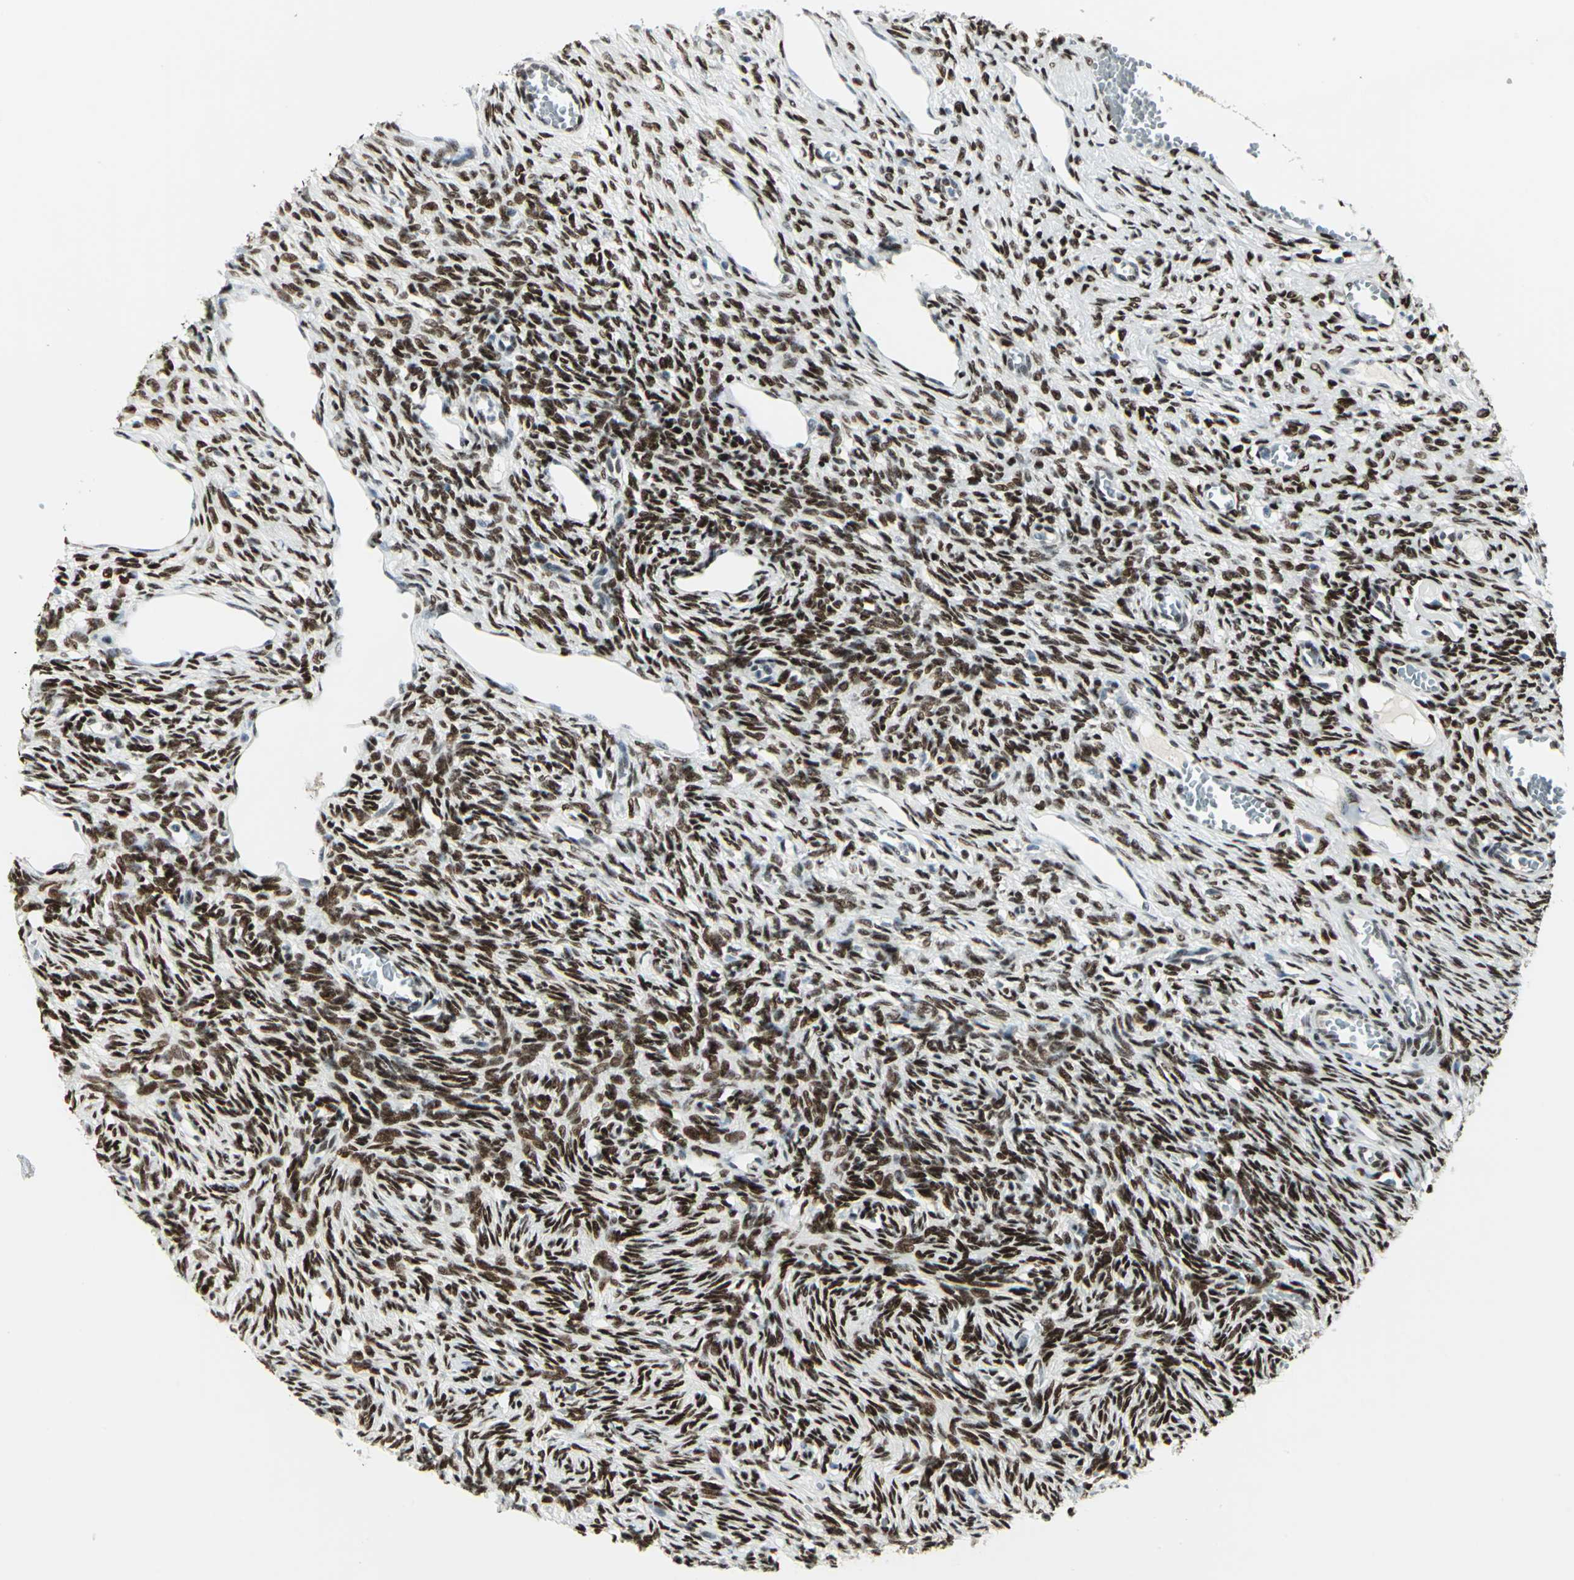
{"staining": {"intensity": "strong", "quantity": ">75%", "location": "nuclear"}, "tissue": "ovary", "cell_type": "Ovarian stroma cells", "image_type": "normal", "snomed": [{"axis": "morphology", "description": "Normal tissue, NOS"}, {"axis": "topography", "description": "Ovary"}], "caption": "Normal ovary reveals strong nuclear expression in approximately >75% of ovarian stroma cells Immunohistochemistry stains the protein in brown and the nuclei are stained blue..", "gene": "MEIS2", "patient": {"sex": "female", "age": 33}}